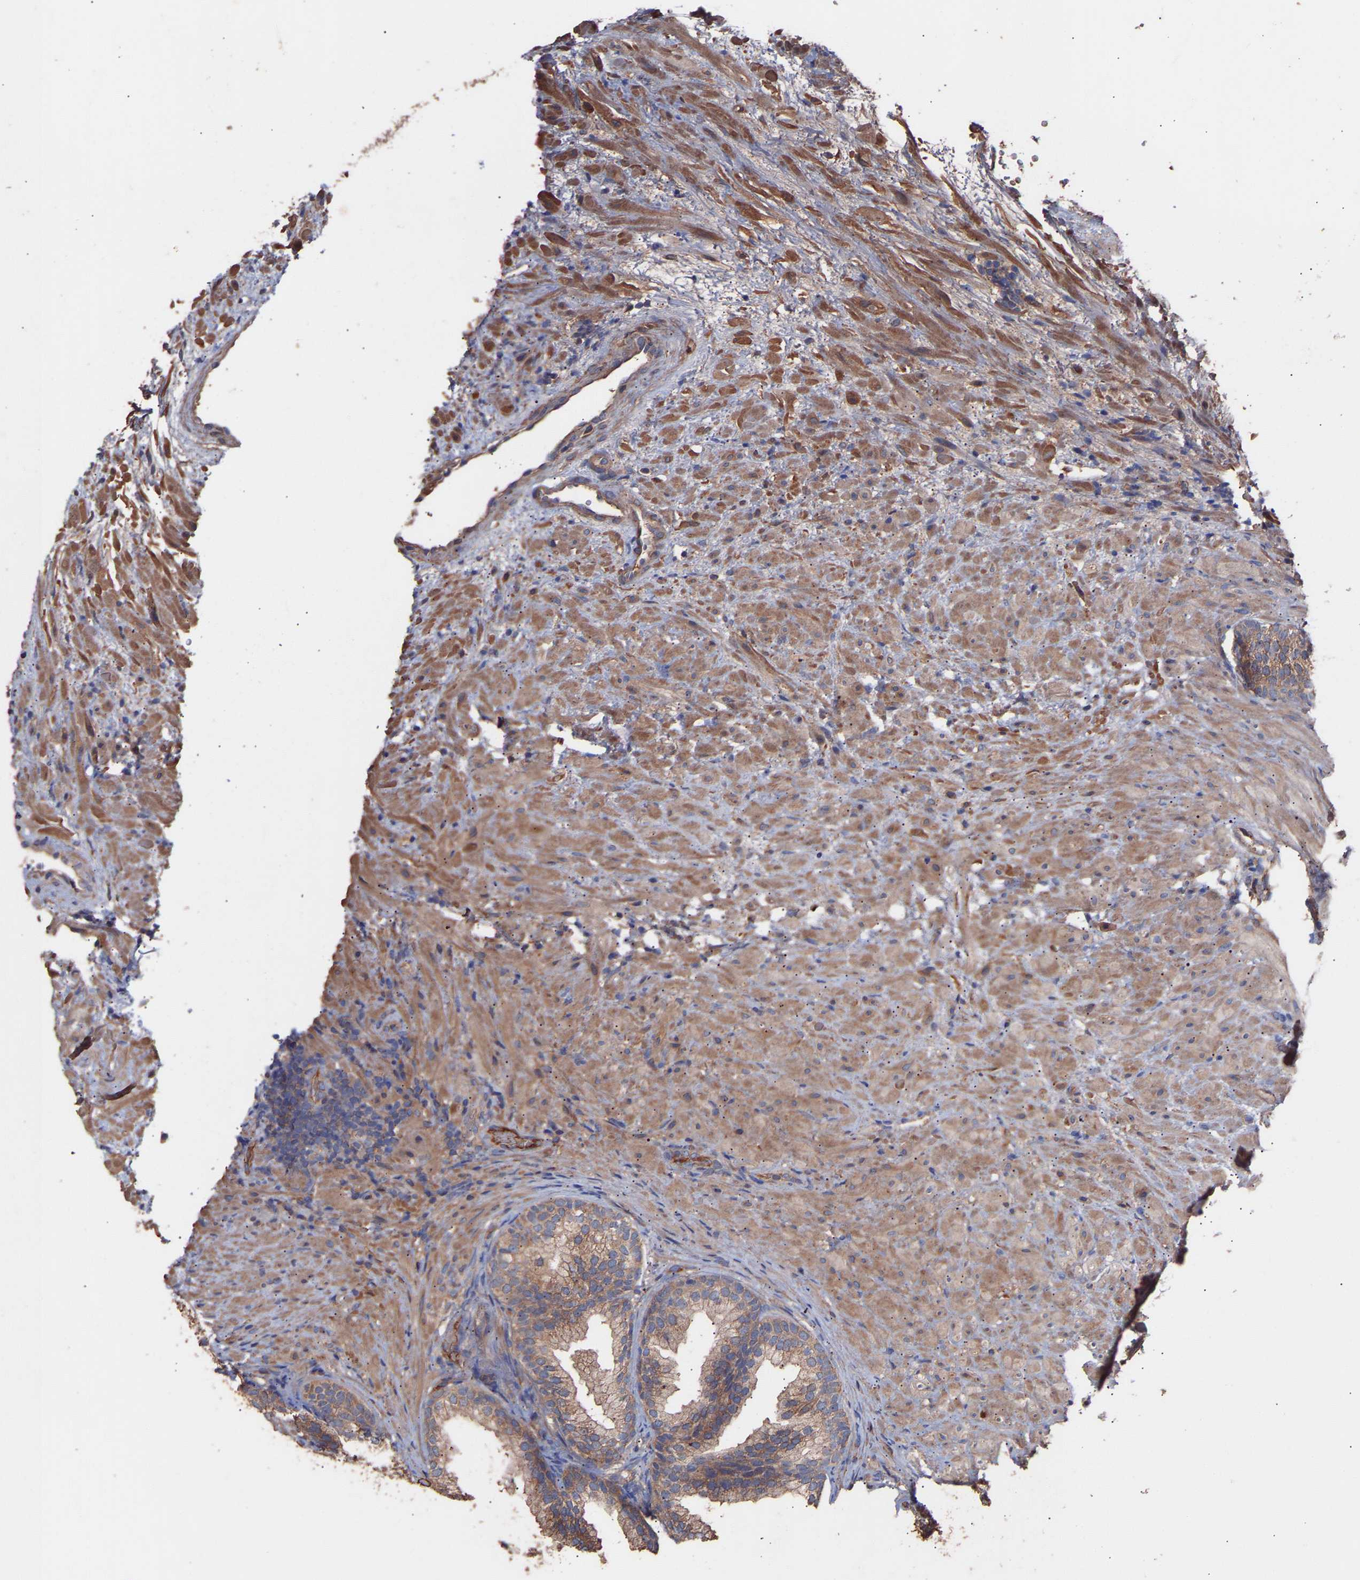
{"staining": {"intensity": "strong", "quantity": "25%-75%", "location": "cytoplasmic/membranous"}, "tissue": "prostate", "cell_type": "Glandular cells", "image_type": "normal", "snomed": [{"axis": "morphology", "description": "Normal tissue, NOS"}, {"axis": "topography", "description": "Prostate"}], "caption": "A brown stain highlights strong cytoplasmic/membranous expression of a protein in glandular cells of benign human prostate. Using DAB (brown) and hematoxylin (blue) stains, captured at high magnification using brightfield microscopy.", "gene": "TMEM268", "patient": {"sex": "male", "age": 76}}